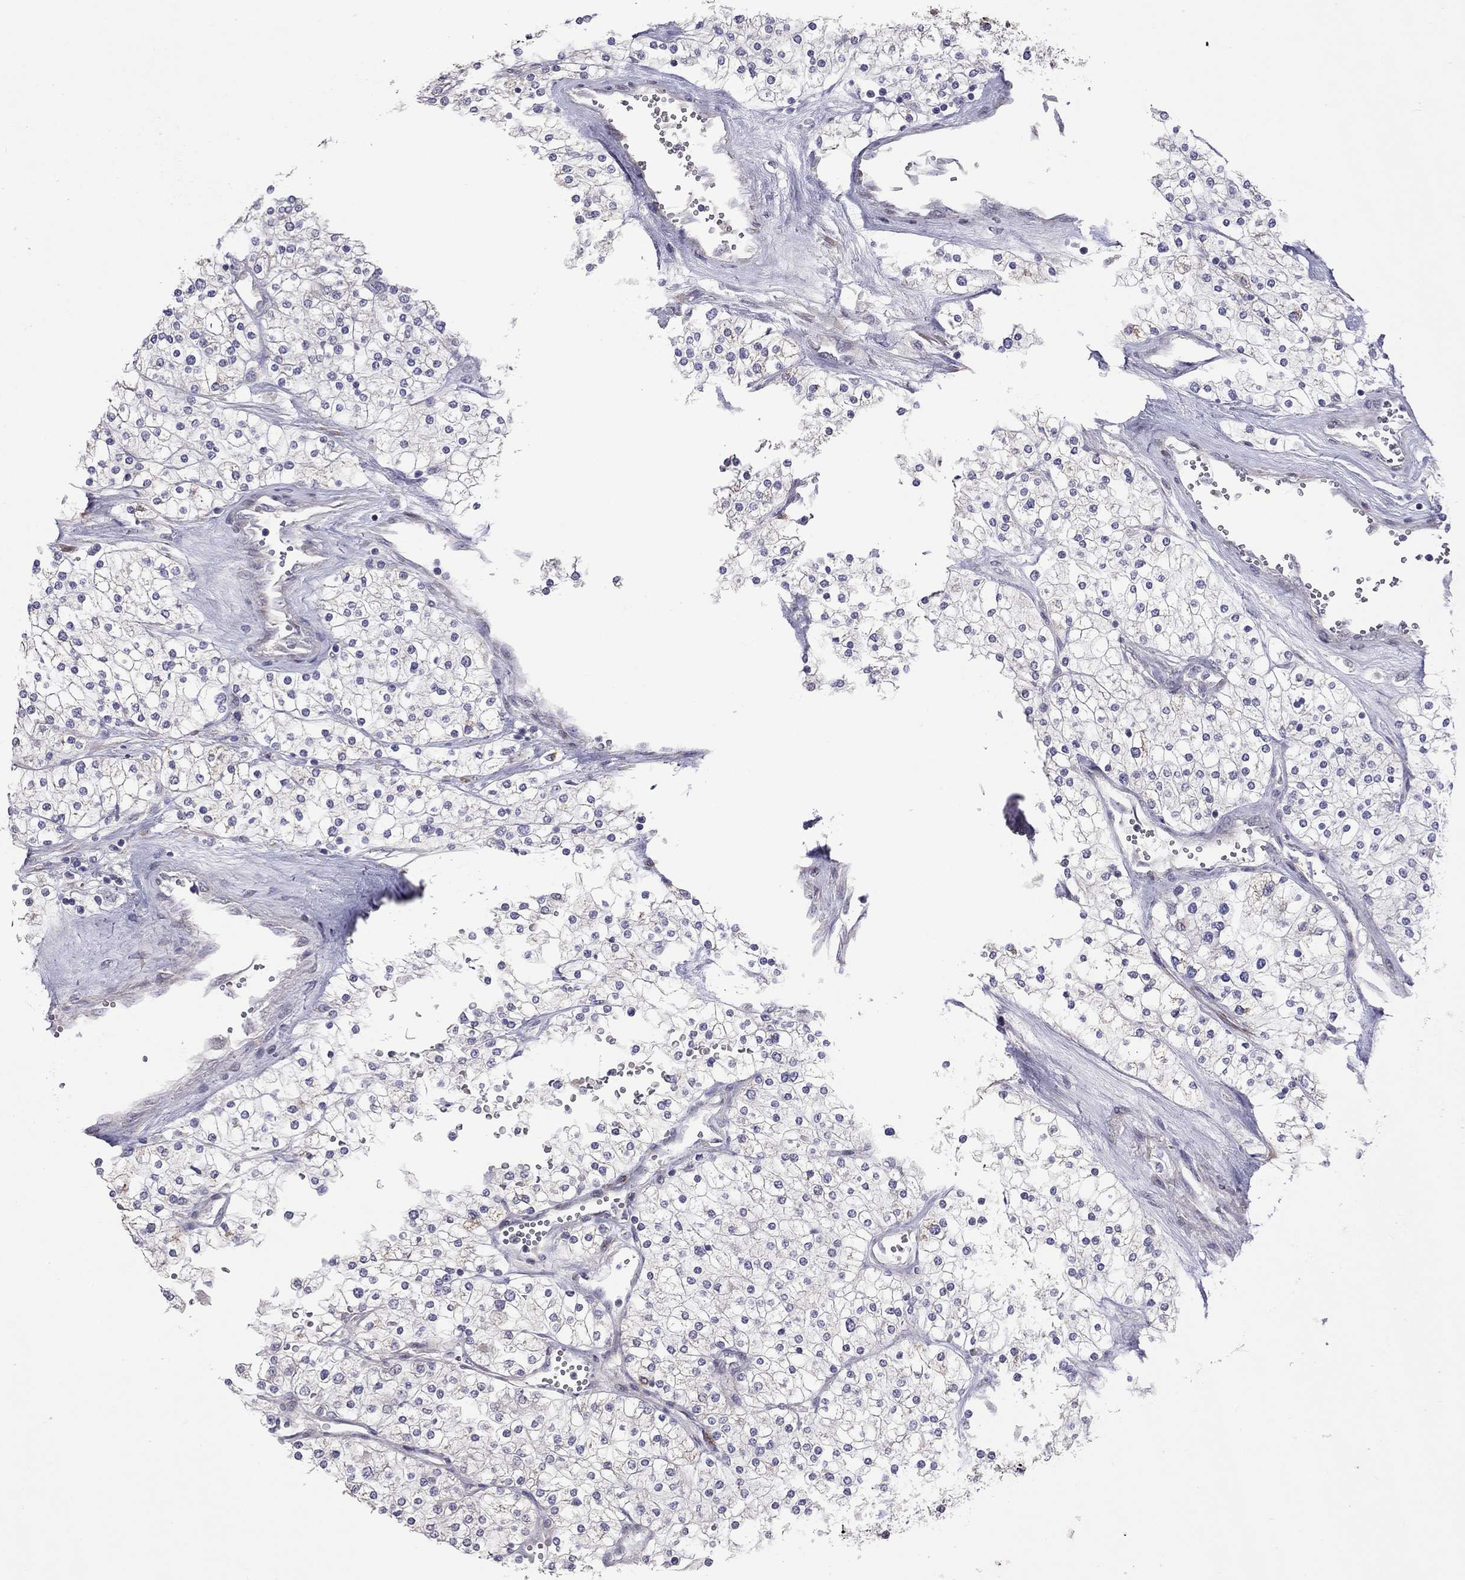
{"staining": {"intensity": "negative", "quantity": "none", "location": "none"}, "tissue": "renal cancer", "cell_type": "Tumor cells", "image_type": "cancer", "snomed": [{"axis": "morphology", "description": "Adenocarcinoma, NOS"}, {"axis": "topography", "description": "Kidney"}], "caption": "Adenocarcinoma (renal) stained for a protein using immunohistochemistry (IHC) demonstrates no expression tumor cells.", "gene": "SYTL2", "patient": {"sex": "male", "age": 80}}